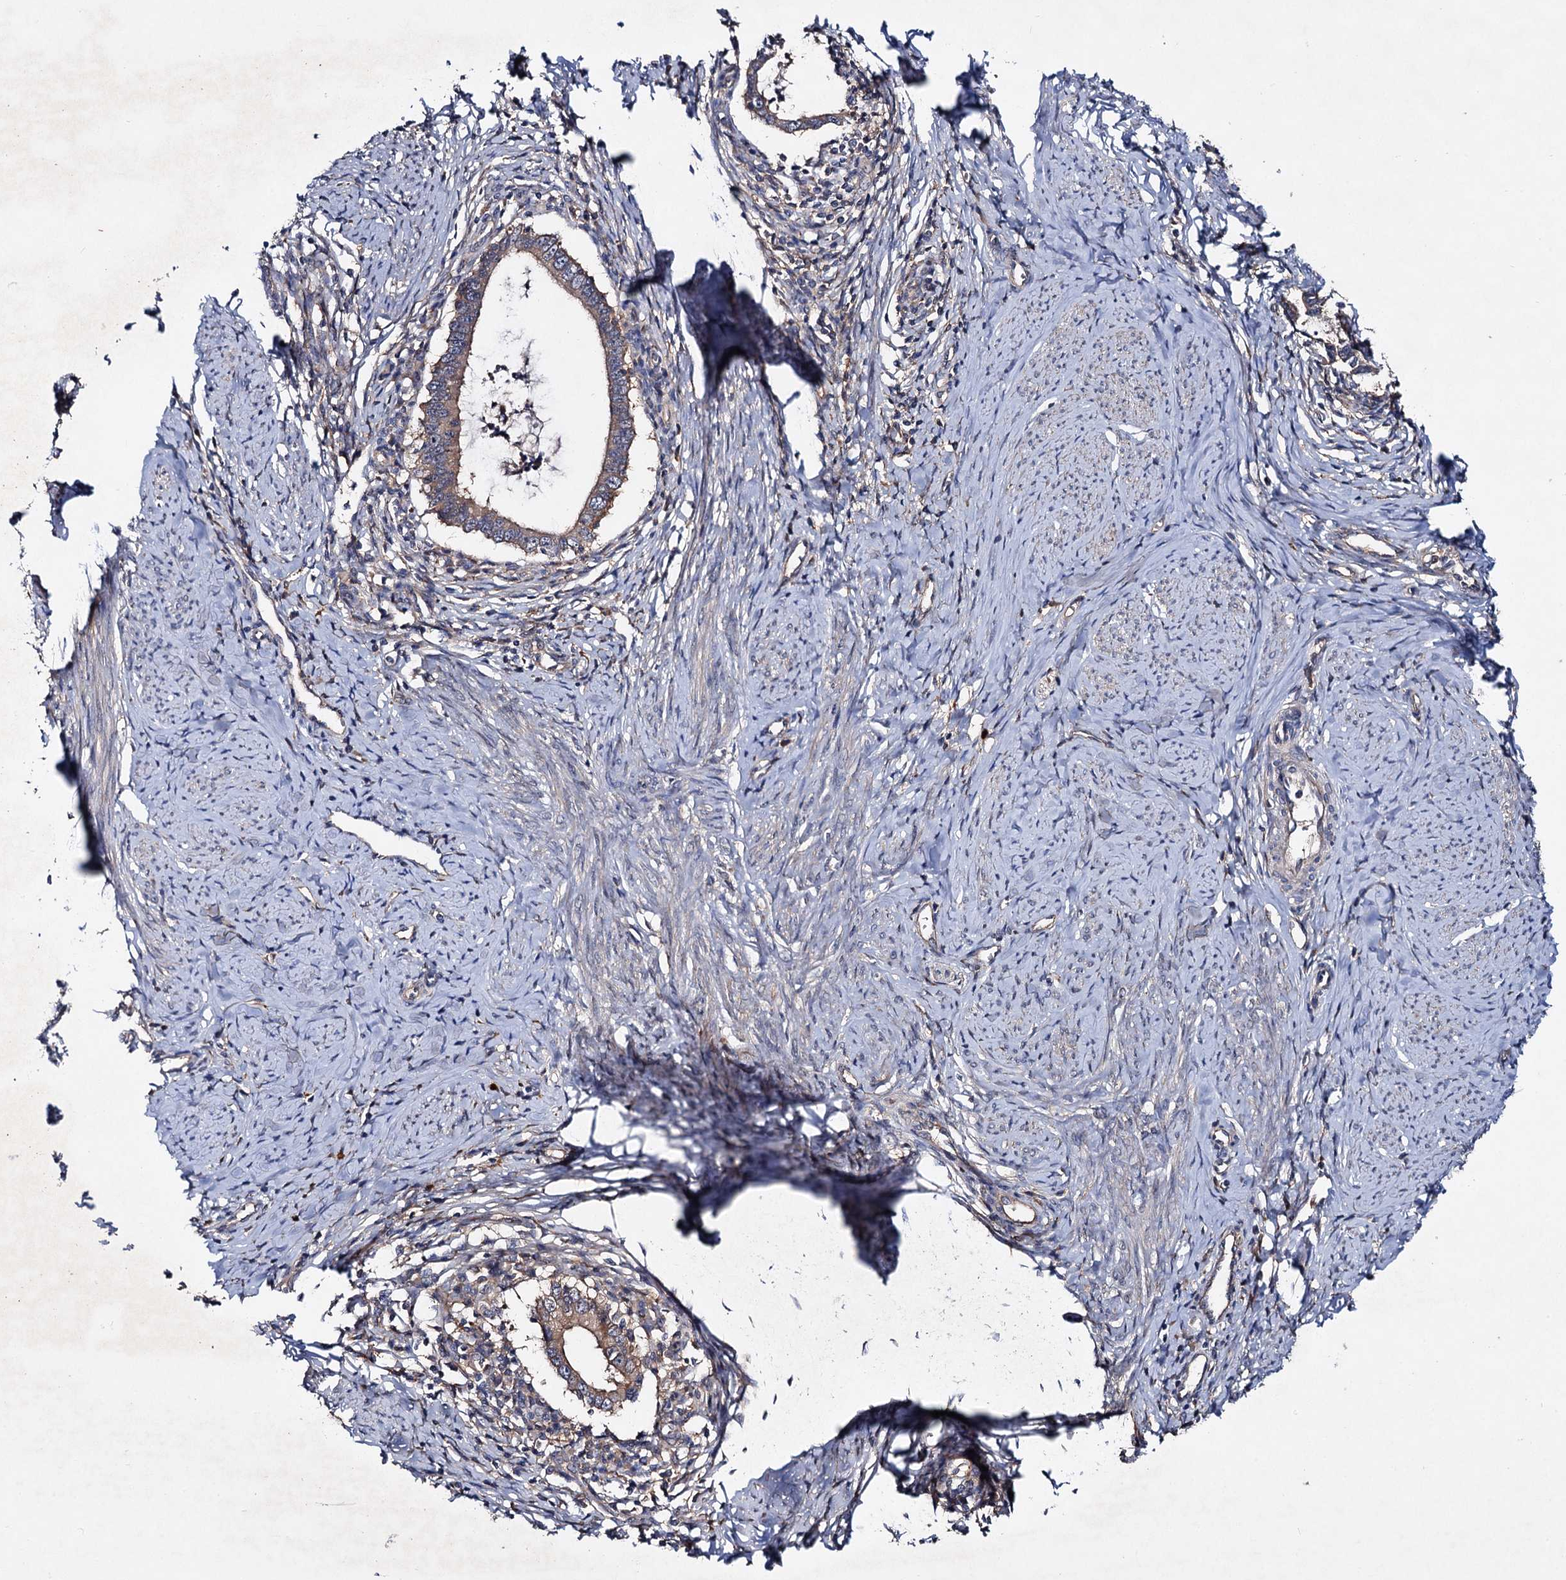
{"staining": {"intensity": "weak", "quantity": ">75%", "location": "cytoplasmic/membranous"}, "tissue": "cervical cancer", "cell_type": "Tumor cells", "image_type": "cancer", "snomed": [{"axis": "morphology", "description": "Adenocarcinoma, NOS"}, {"axis": "topography", "description": "Cervix"}], "caption": "Human cervical cancer (adenocarcinoma) stained for a protein (brown) displays weak cytoplasmic/membranous positive staining in approximately >75% of tumor cells.", "gene": "VPS29", "patient": {"sex": "female", "age": 36}}